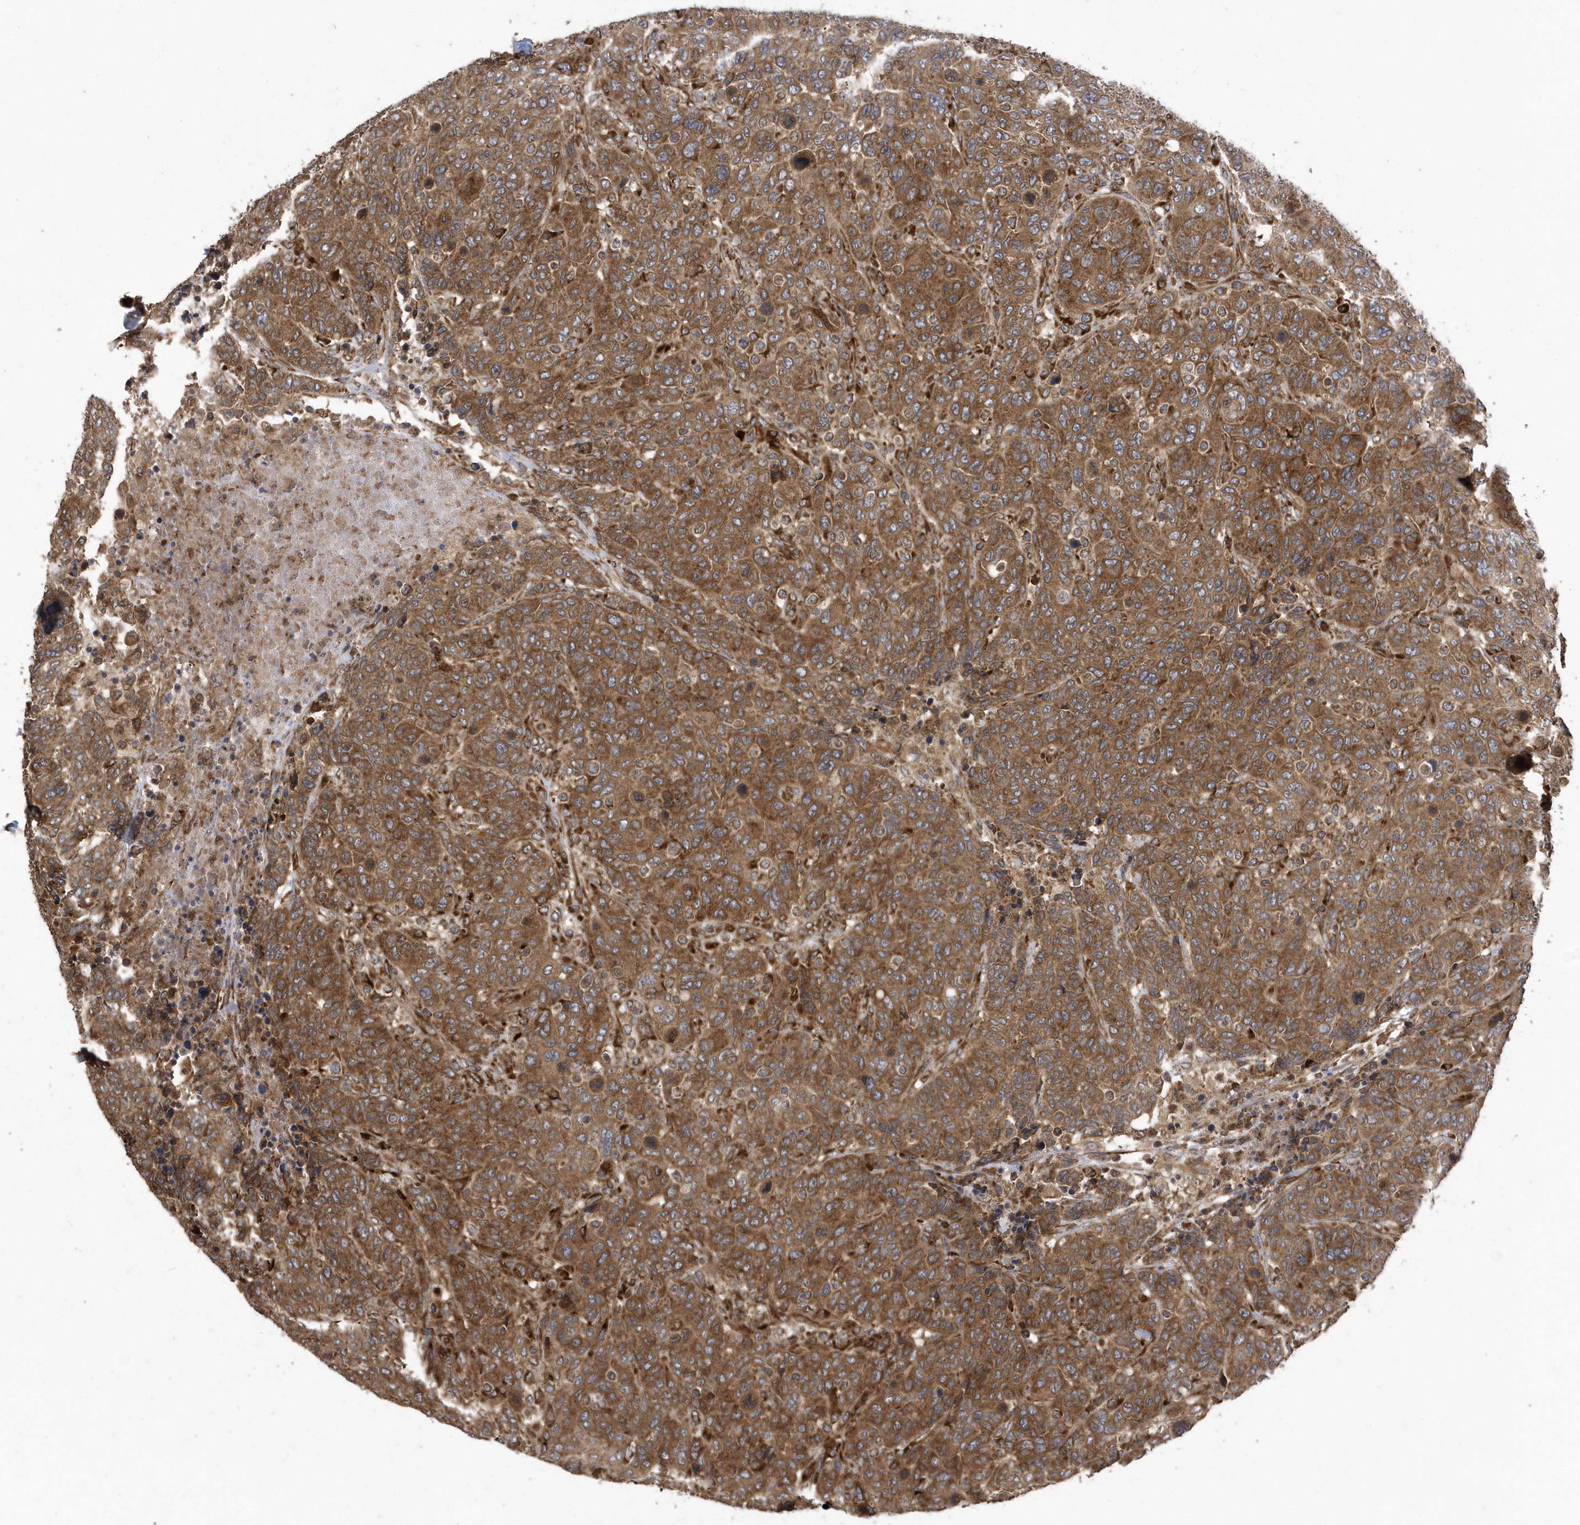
{"staining": {"intensity": "strong", "quantity": ">75%", "location": "cytoplasmic/membranous"}, "tissue": "breast cancer", "cell_type": "Tumor cells", "image_type": "cancer", "snomed": [{"axis": "morphology", "description": "Duct carcinoma"}, {"axis": "topography", "description": "Breast"}], "caption": "Immunohistochemistry photomicrograph of neoplastic tissue: breast invasive ductal carcinoma stained using immunohistochemistry exhibits high levels of strong protein expression localized specifically in the cytoplasmic/membranous of tumor cells, appearing as a cytoplasmic/membranous brown color.", "gene": "WASHC5", "patient": {"sex": "female", "age": 37}}